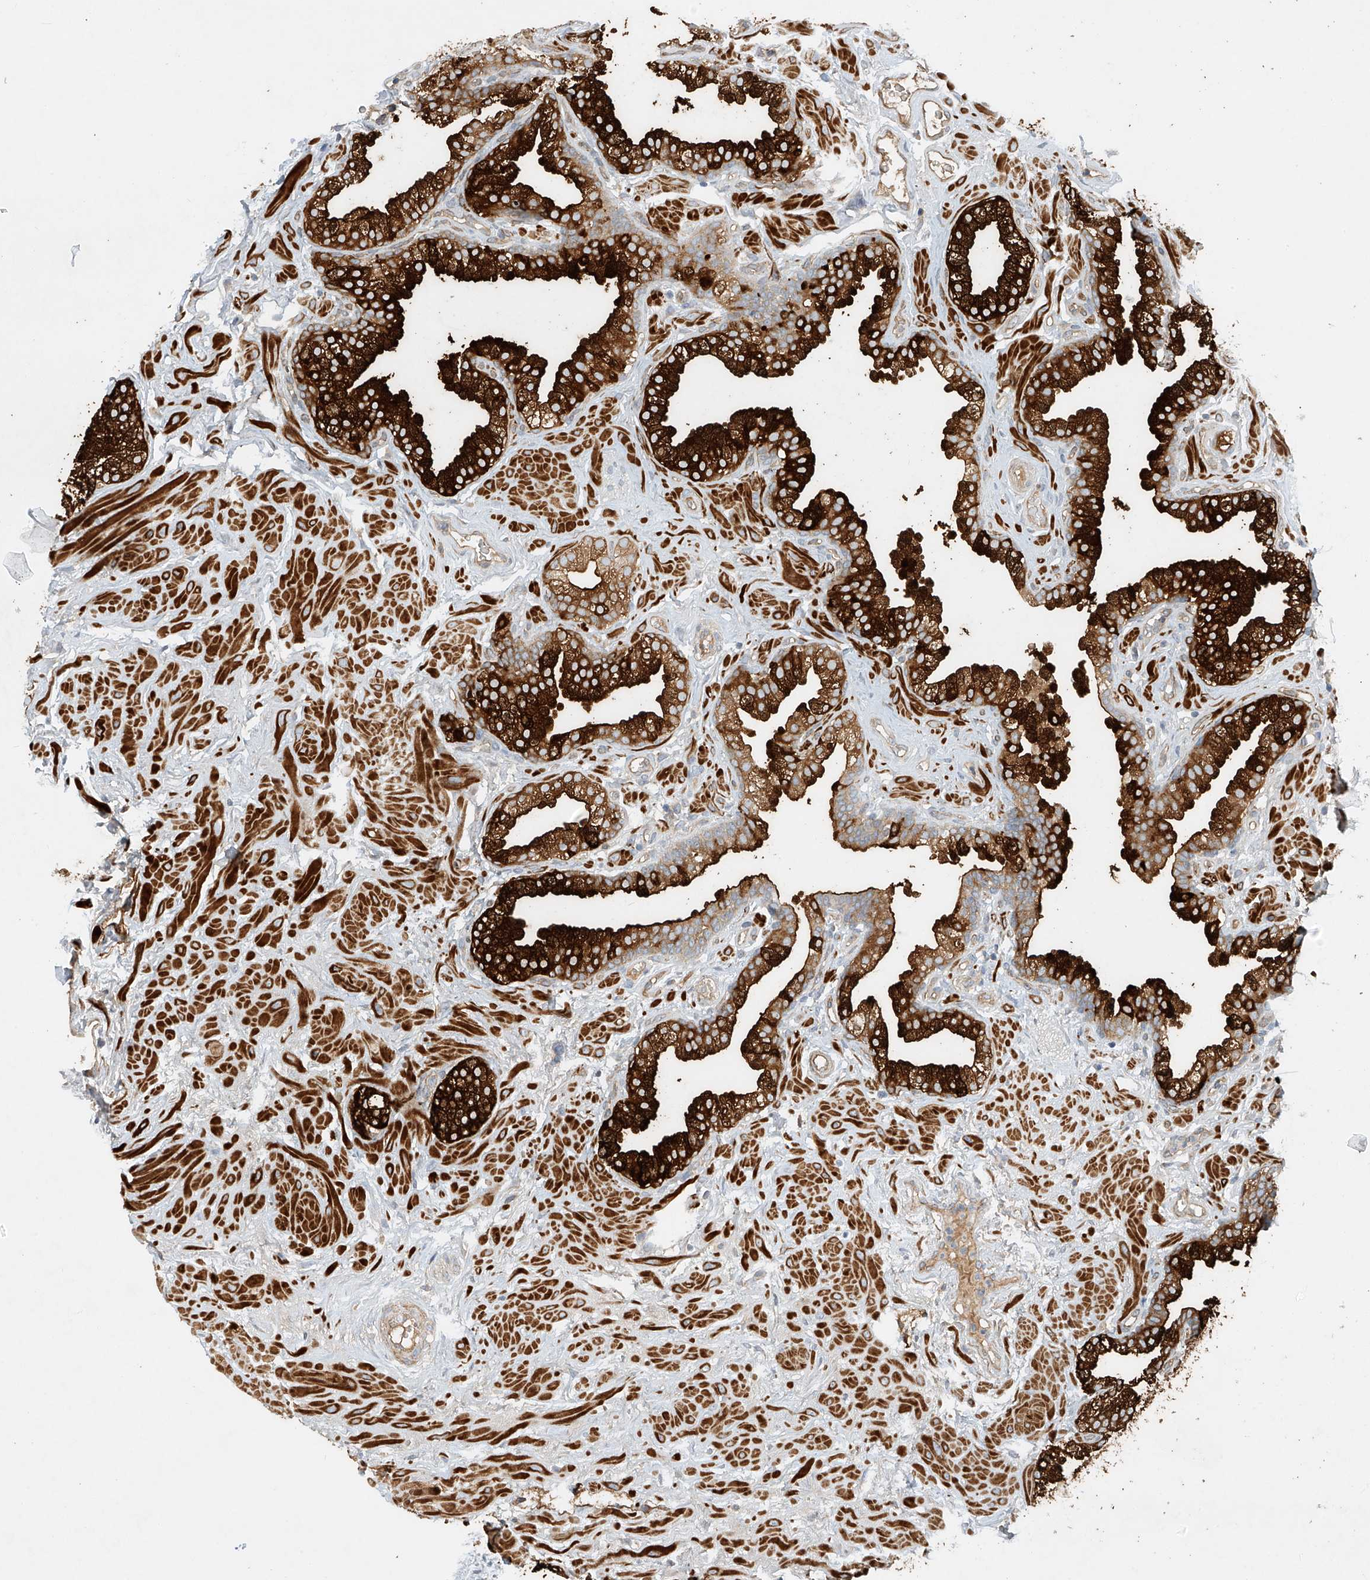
{"staining": {"intensity": "strong", "quantity": ">75%", "location": "cytoplasmic/membranous"}, "tissue": "prostate", "cell_type": "Glandular cells", "image_type": "normal", "snomed": [{"axis": "morphology", "description": "Normal tissue, NOS"}, {"axis": "morphology", "description": "Urothelial carcinoma, Low grade"}, {"axis": "topography", "description": "Urinary bladder"}, {"axis": "topography", "description": "Prostate"}], "caption": "Brown immunohistochemical staining in benign prostate exhibits strong cytoplasmic/membranous positivity in approximately >75% of glandular cells.", "gene": "ENSG00000266202", "patient": {"sex": "male", "age": 60}}